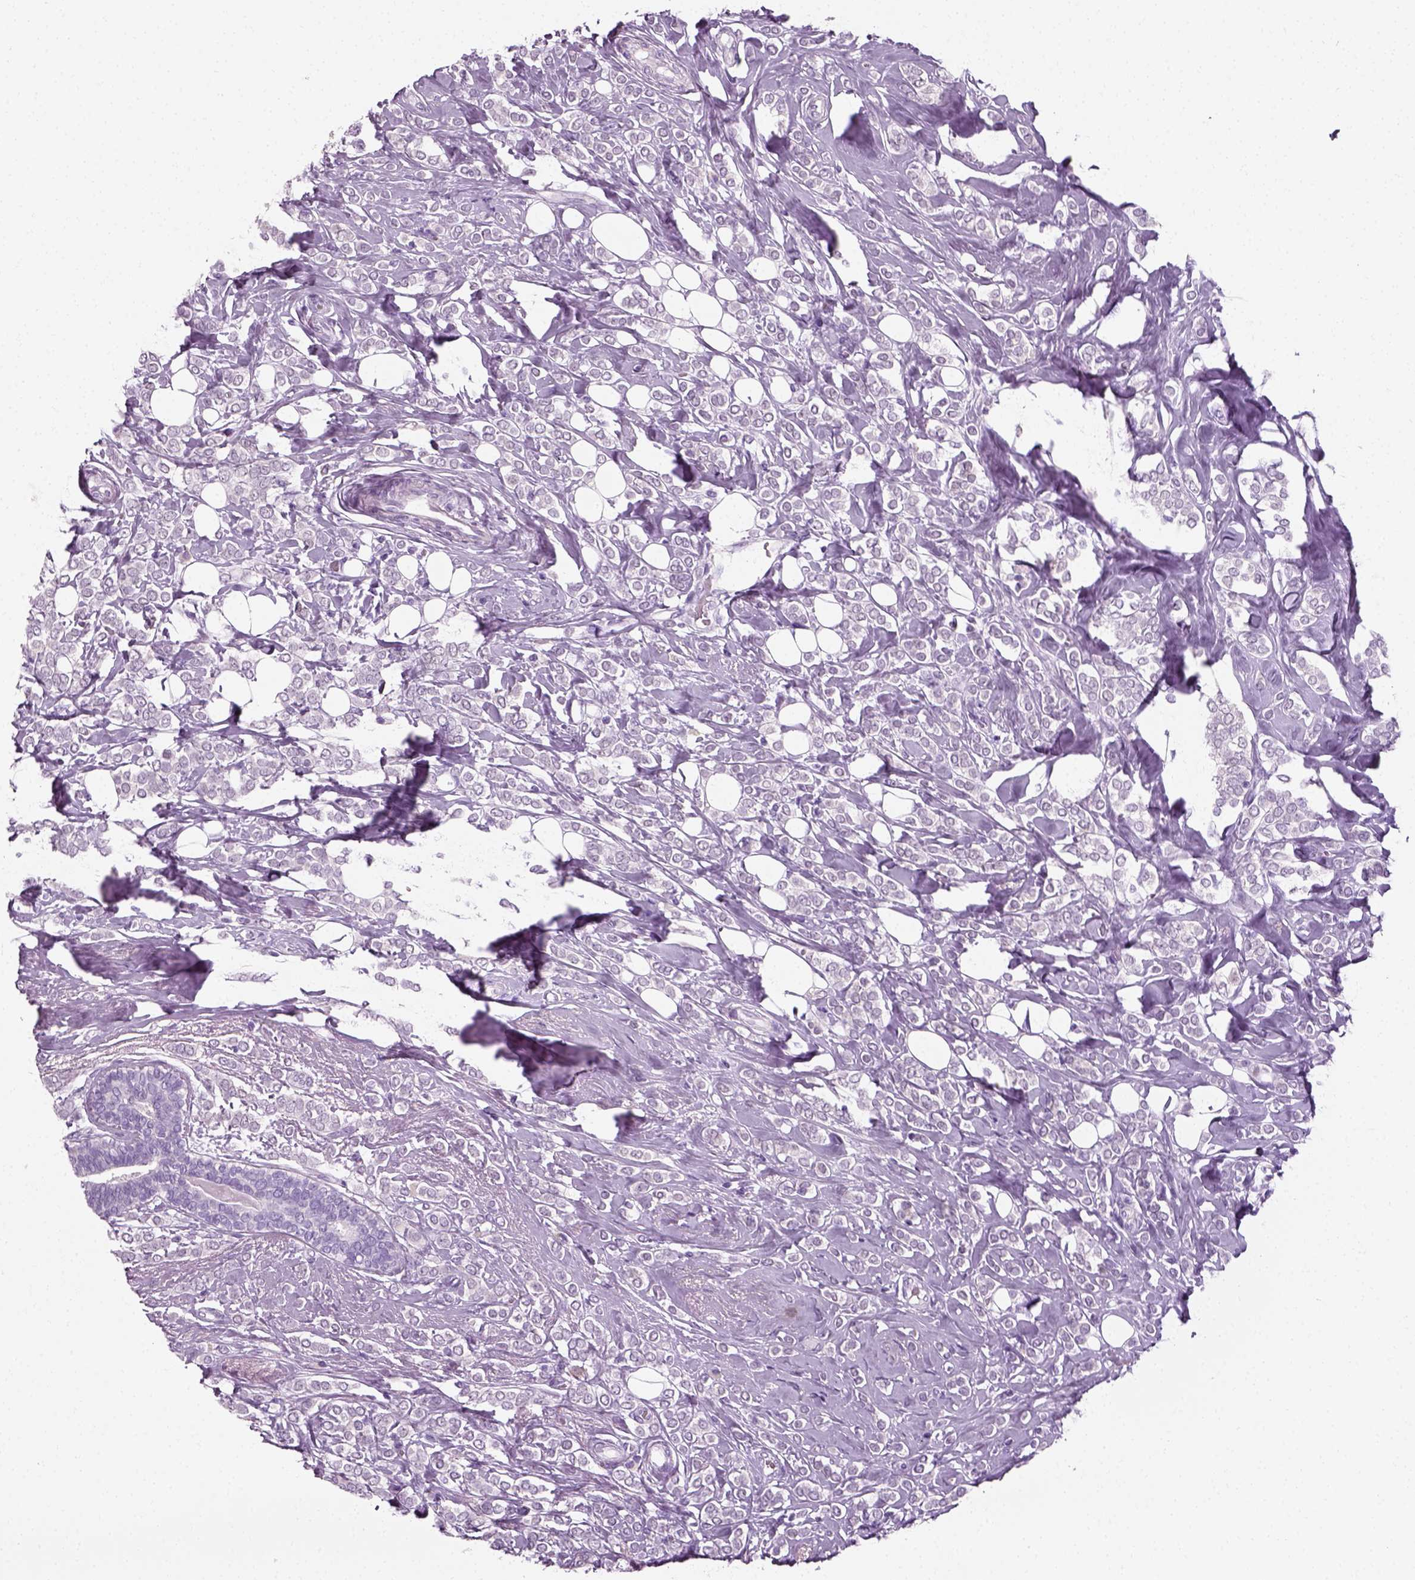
{"staining": {"intensity": "negative", "quantity": "none", "location": "none"}, "tissue": "breast cancer", "cell_type": "Tumor cells", "image_type": "cancer", "snomed": [{"axis": "morphology", "description": "Lobular carcinoma"}, {"axis": "topography", "description": "Breast"}], "caption": "Protein analysis of lobular carcinoma (breast) shows no significant positivity in tumor cells.", "gene": "SPATA31E1", "patient": {"sex": "female", "age": 49}}